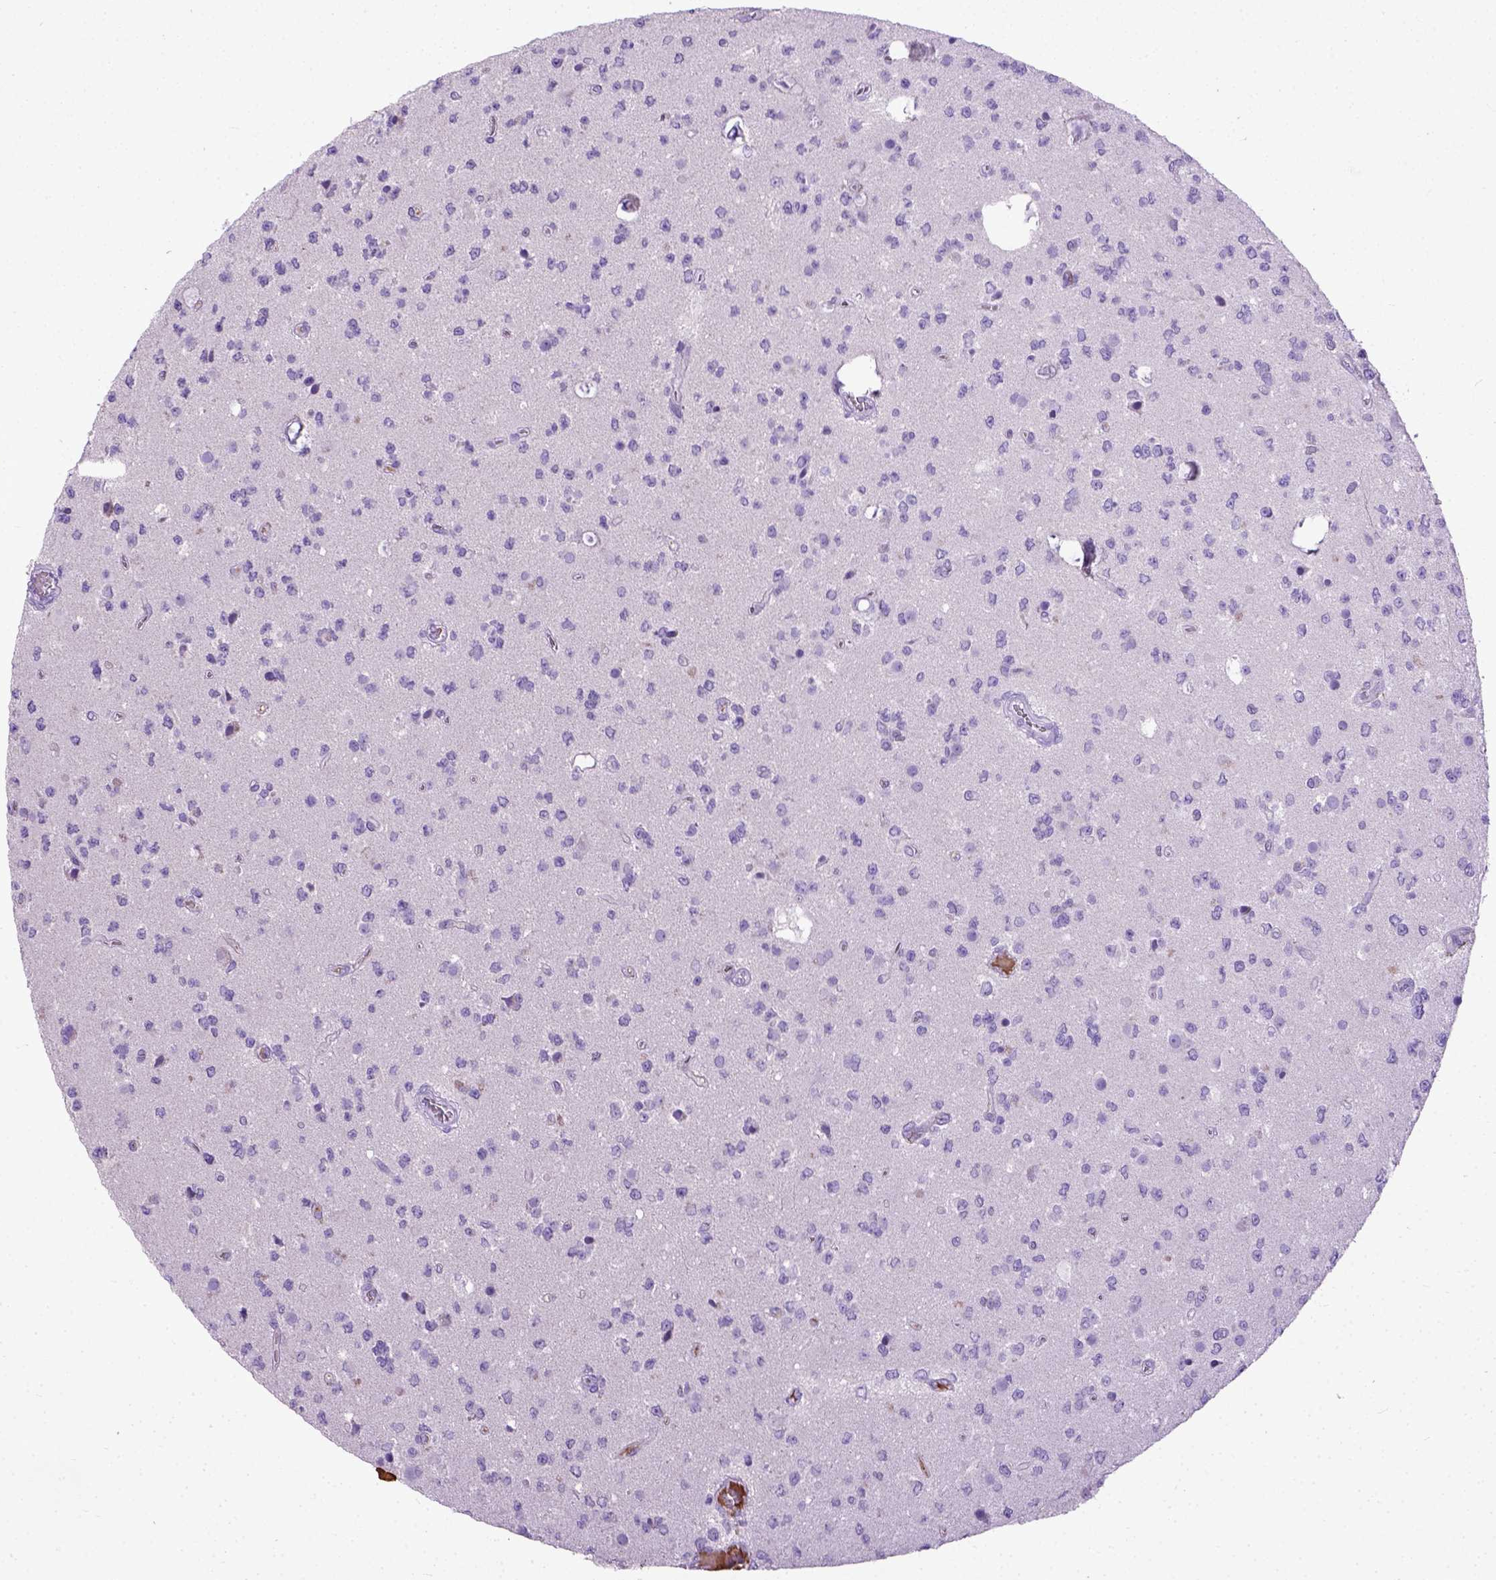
{"staining": {"intensity": "negative", "quantity": "none", "location": "none"}, "tissue": "glioma", "cell_type": "Tumor cells", "image_type": "cancer", "snomed": [{"axis": "morphology", "description": "Glioma, malignant, Low grade"}, {"axis": "topography", "description": "Brain"}], "caption": "DAB (3,3'-diaminobenzidine) immunohistochemical staining of human glioma reveals no significant expression in tumor cells.", "gene": "ADAMTS8", "patient": {"sex": "female", "age": 45}}